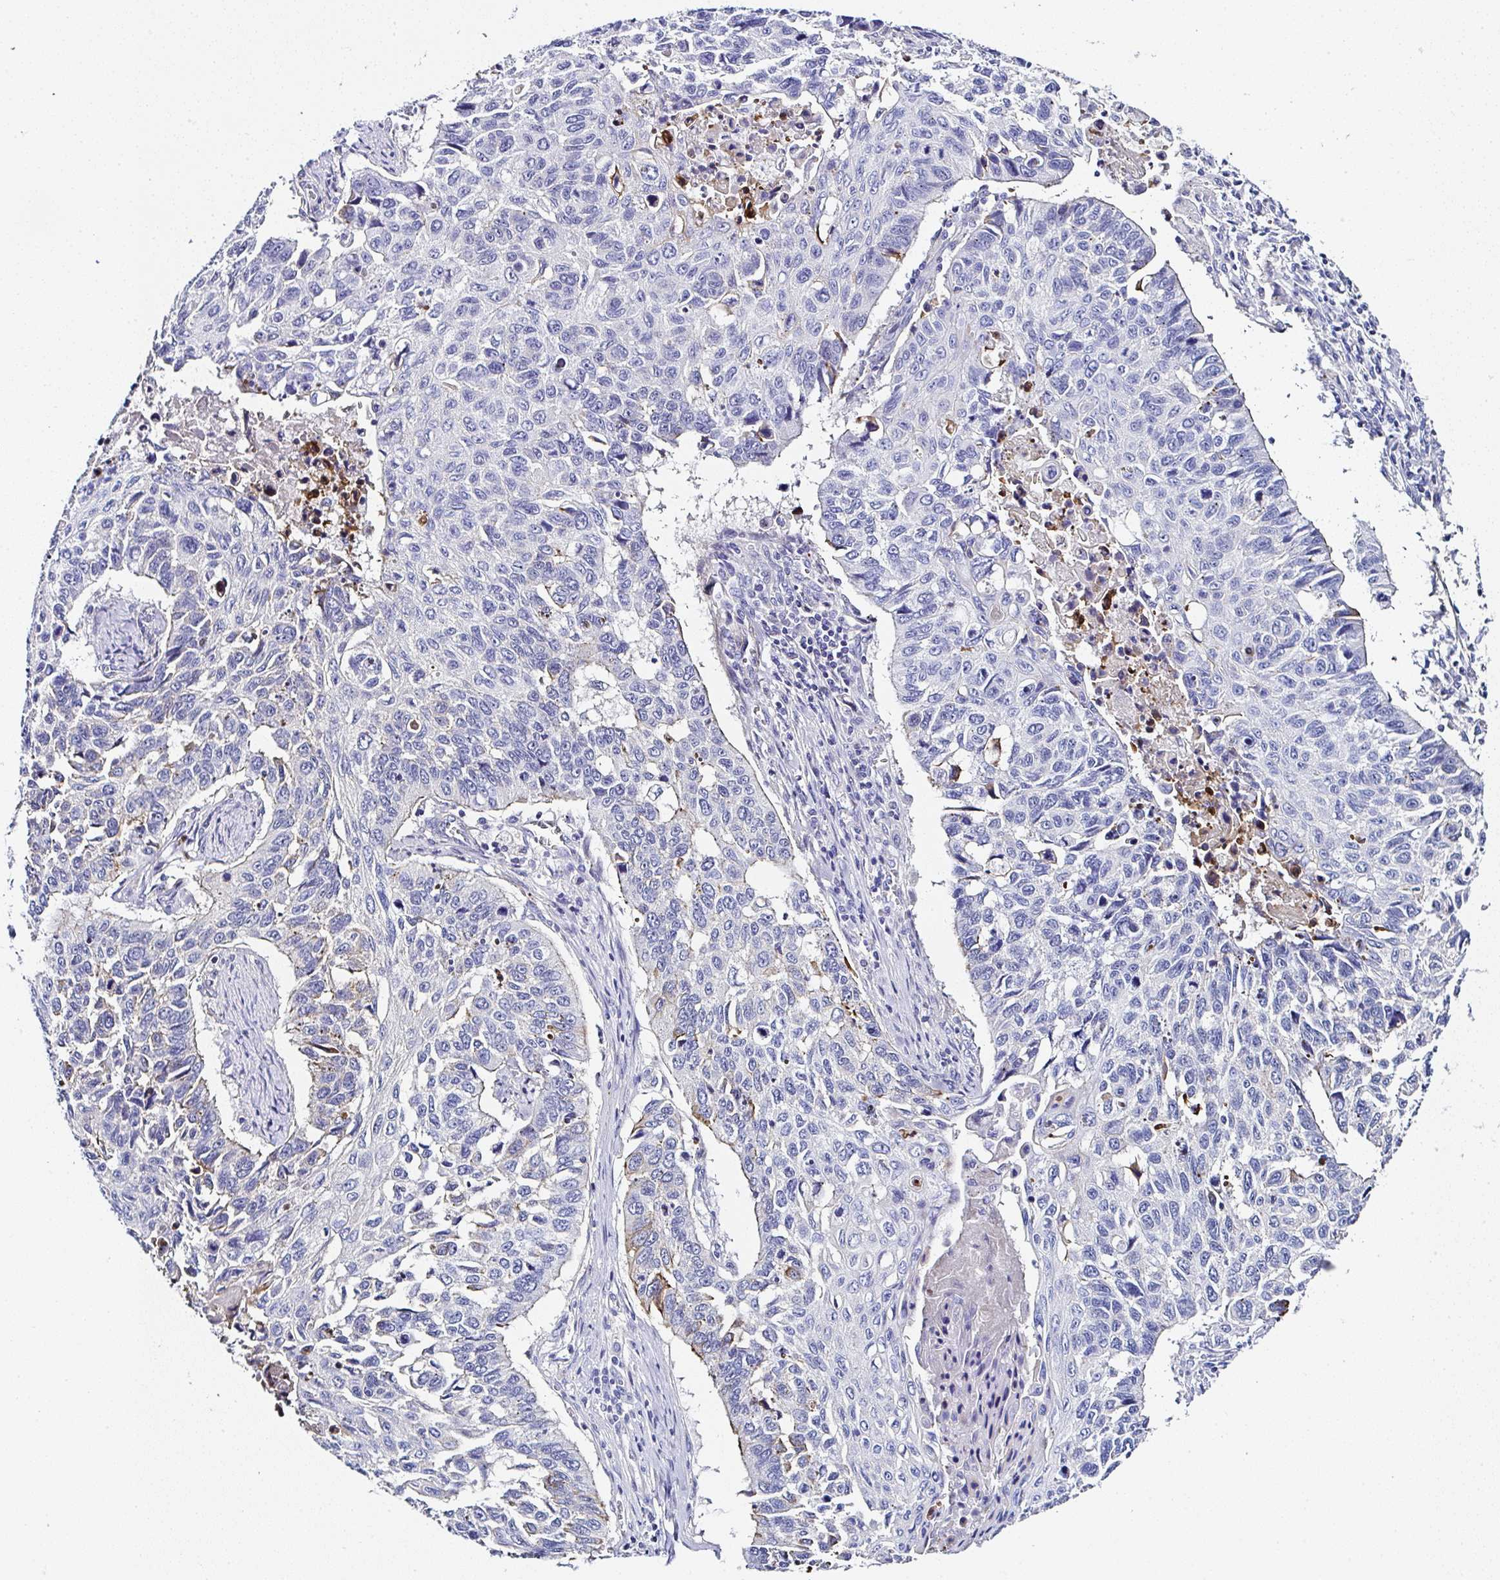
{"staining": {"intensity": "weak", "quantity": "<25%", "location": "cytoplasmic/membranous"}, "tissue": "lung cancer", "cell_type": "Tumor cells", "image_type": "cancer", "snomed": [{"axis": "morphology", "description": "Squamous cell carcinoma, NOS"}, {"axis": "topography", "description": "Lung"}], "caption": "Lung cancer (squamous cell carcinoma) stained for a protein using IHC exhibits no positivity tumor cells.", "gene": "PPFIA4", "patient": {"sex": "male", "age": 62}}